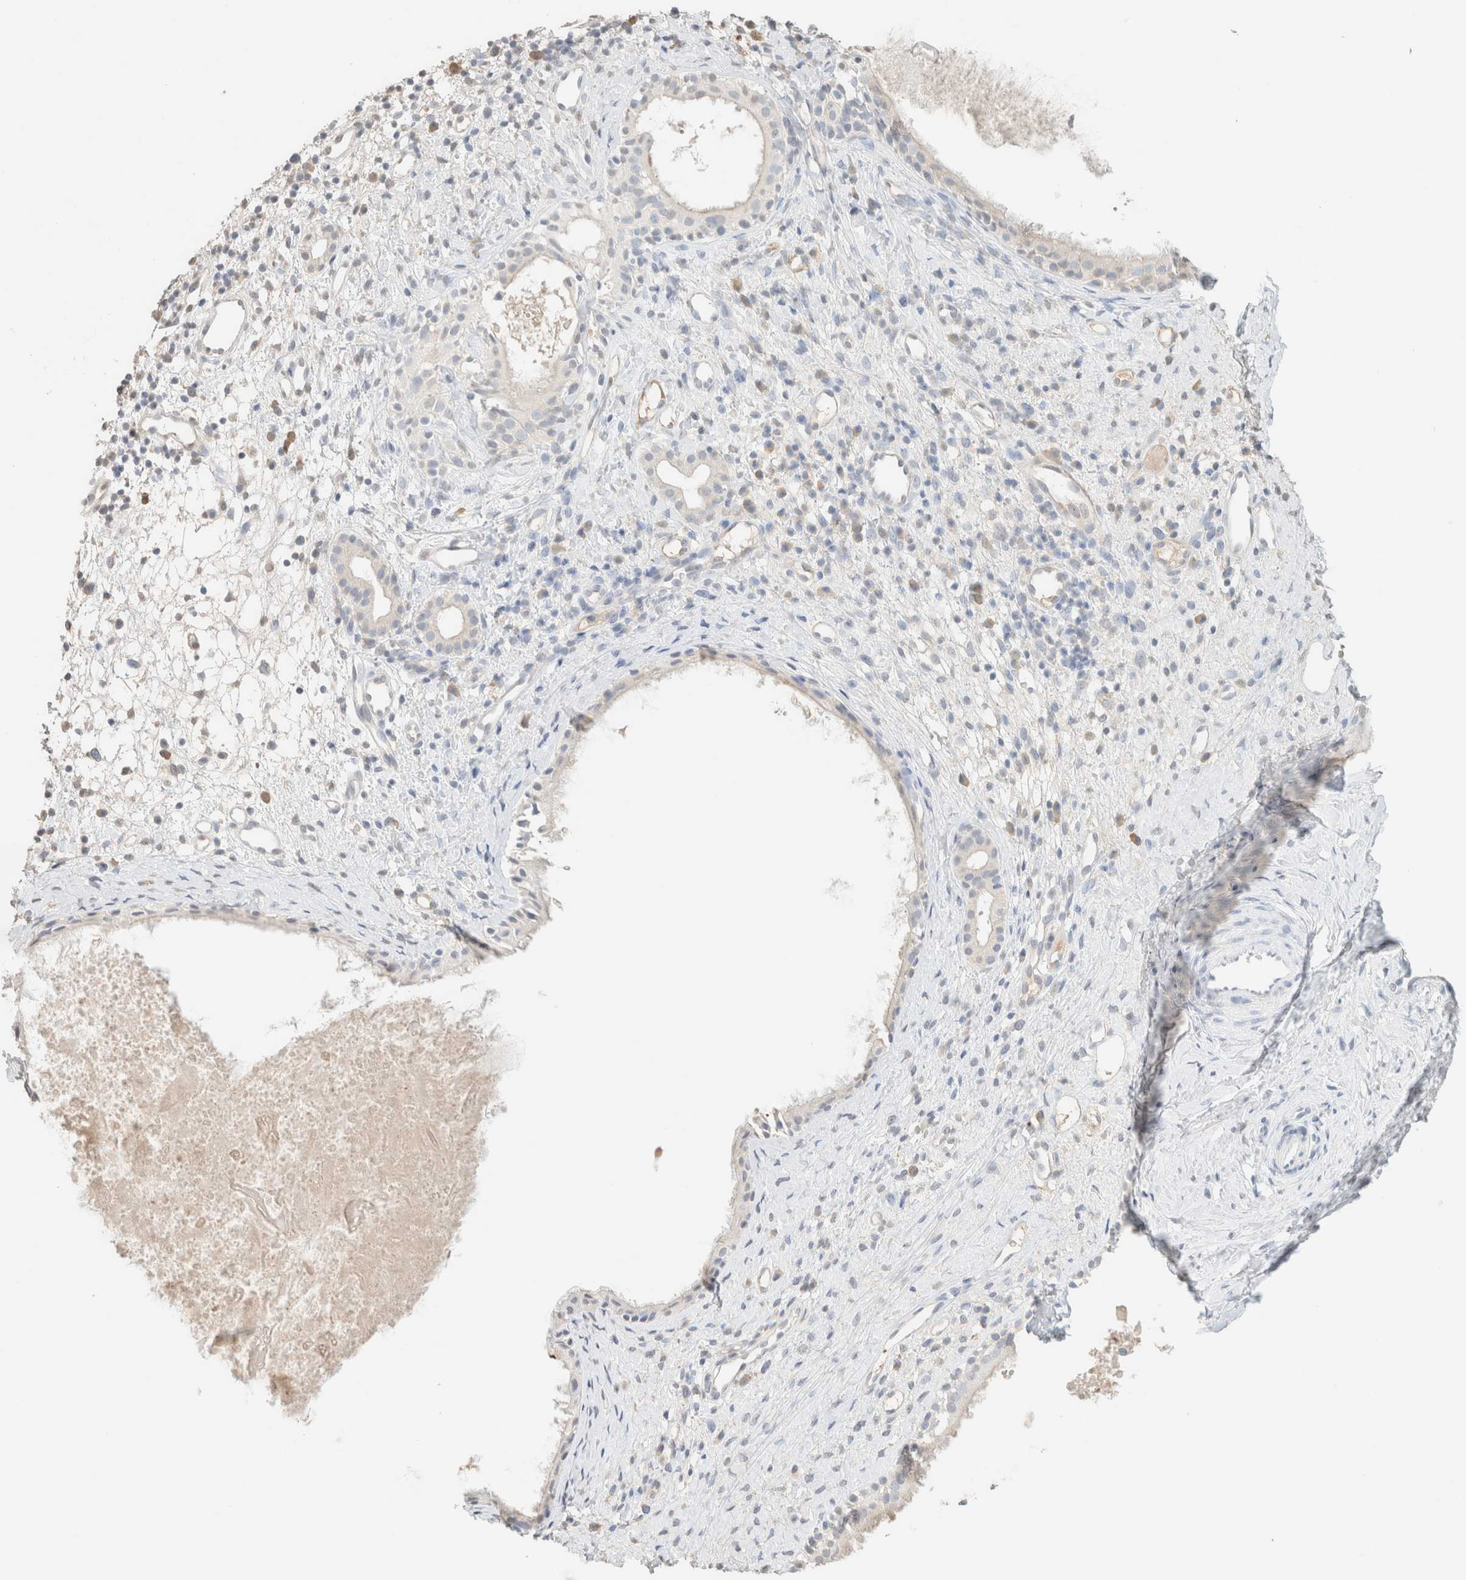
{"staining": {"intensity": "negative", "quantity": "none", "location": "none"}, "tissue": "nasopharynx", "cell_type": "Respiratory epithelial cells", "image_type": "normal", "snomed": [{"axis": "morphology", "description": "Normal tissue, NOS"}, {"axis": "topography", "description": "Nasopharynx"}], "caption": "Protein analysis of benign nasopharynx shows no significant positivity in respiratory epithelial cells. (Brightfield microscopy of DAB immunohistochemistry (IHC) at high magnification).", "gene": "CPA1", "patient": {"sex": "male", "age": 22}}